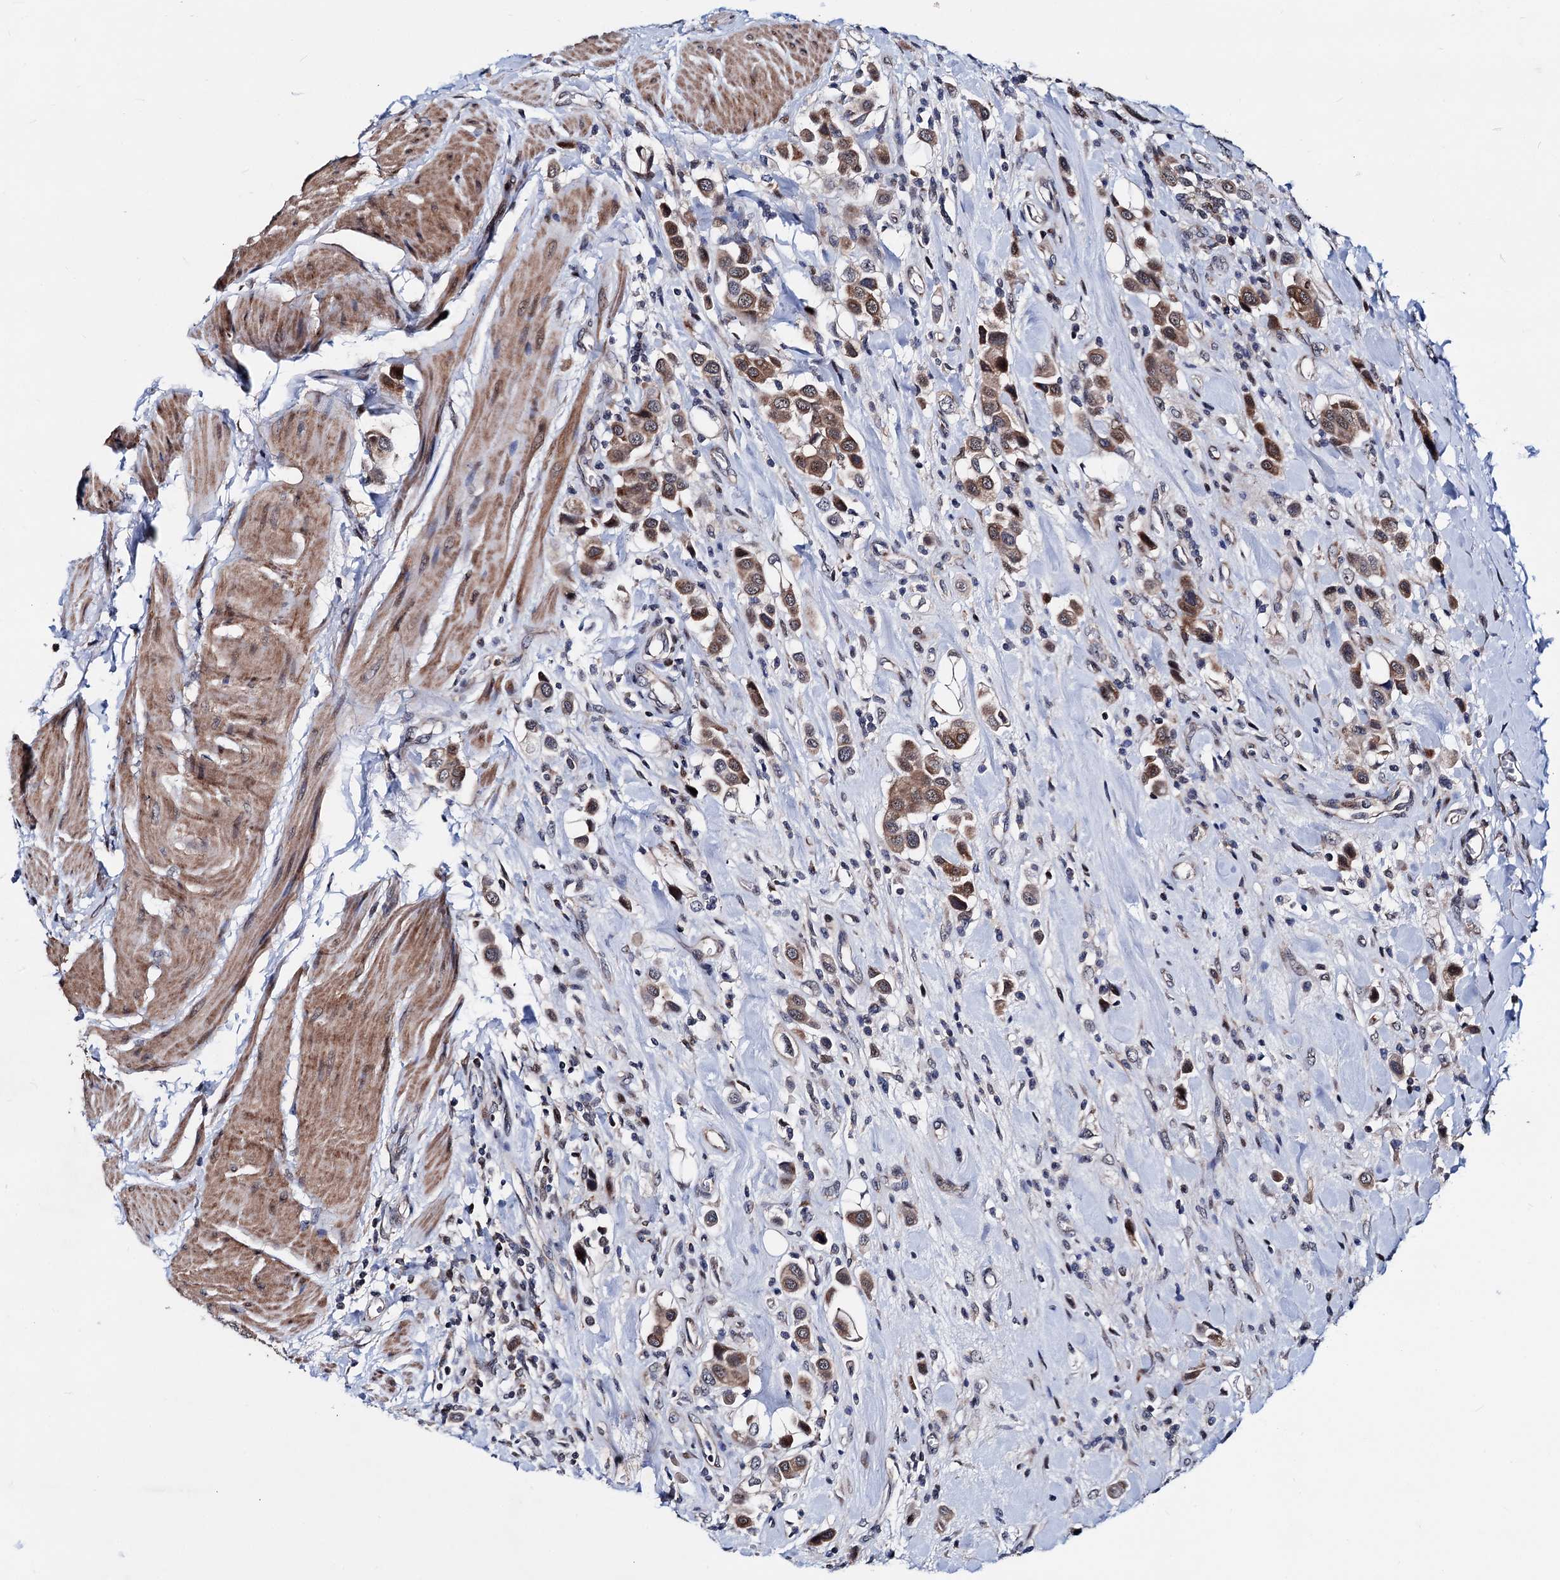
{"staining": {"intensity": "moderate", "quantity": ">75%", "location": "cytoplasmic/membranous"}, "tissue": "urothelial cancer", "cell_type": "Tumor cells", "image_type": "cancer", "snomed": [{"axis": "morphology", "description": "Urothelial carcinoma, High grade"}, {"axis": "topography", "description": "Urinary bladder"}], "caption": "Brown immunohistochemical staining in urothelial carcinoma (high-grade) shows moderate cytoplasmic/membranous positivity in about >75% of tumor cells. (Brightfield microscopy of DAB IHC at high magnification).", "gene": "COA4", "patient": {"sex": "male", "age": 50}}